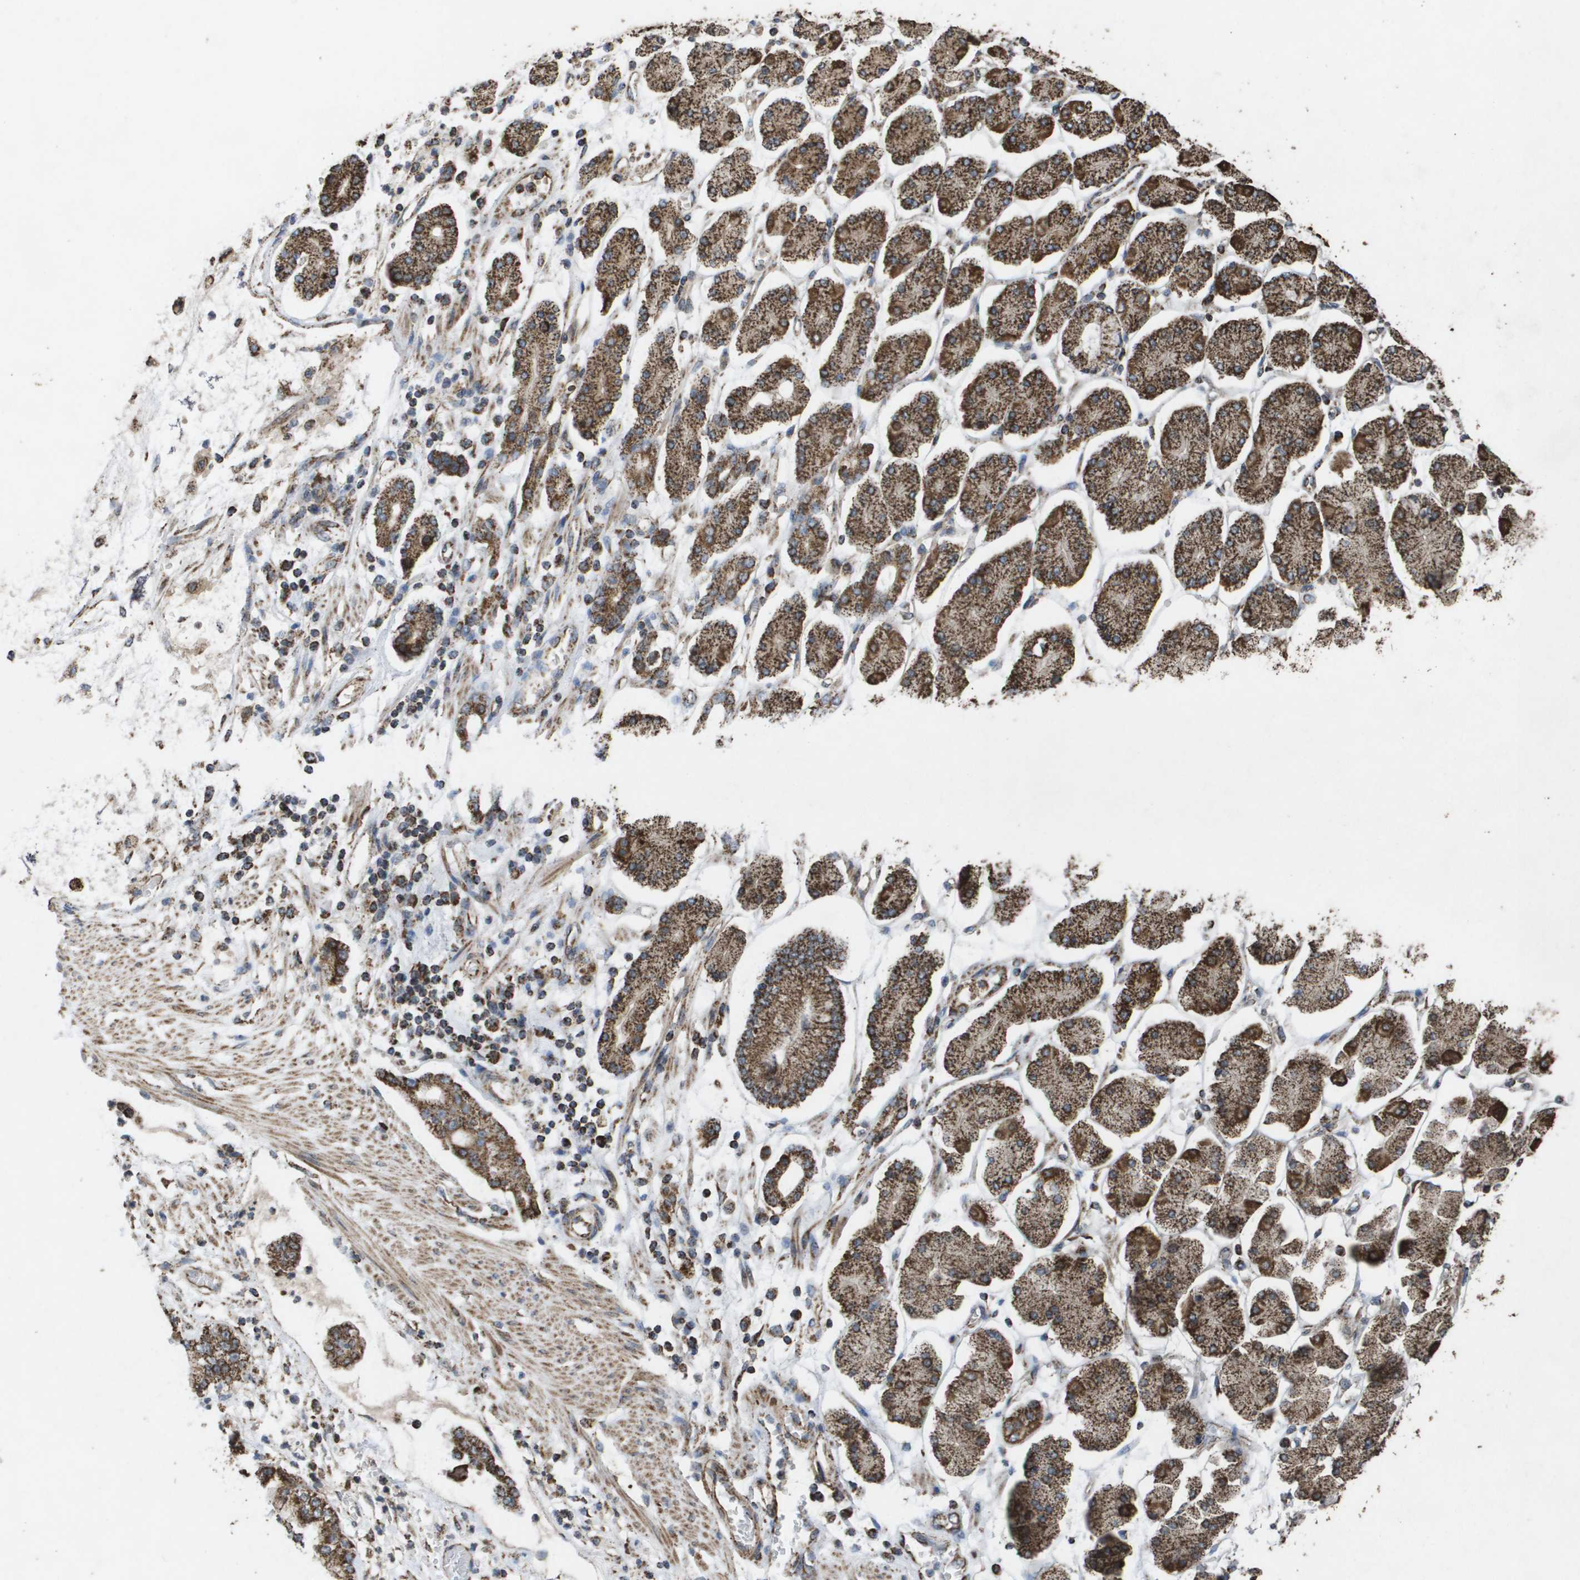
{"staining": {"intensity": "moderate", "quantity": ">75%", "location": "cytoplasmic/membranous"}, "tissue": "stomach cancer", "cell_type": "Tumor cells", "image_type": "cancer", "snomed": [{"axis": "morphology", "description": "Adenocarcinoma, NOS"}, {"axis": "topography", "description": "Stomach"}], "caption": "IHC of human stomach cancer displays medium levels of moderate cytoplasmic/membranous expression in approximately >75% of tumor cells.", "gene": "HSPE1", "patient": {"sex": "male", "age": 76}}